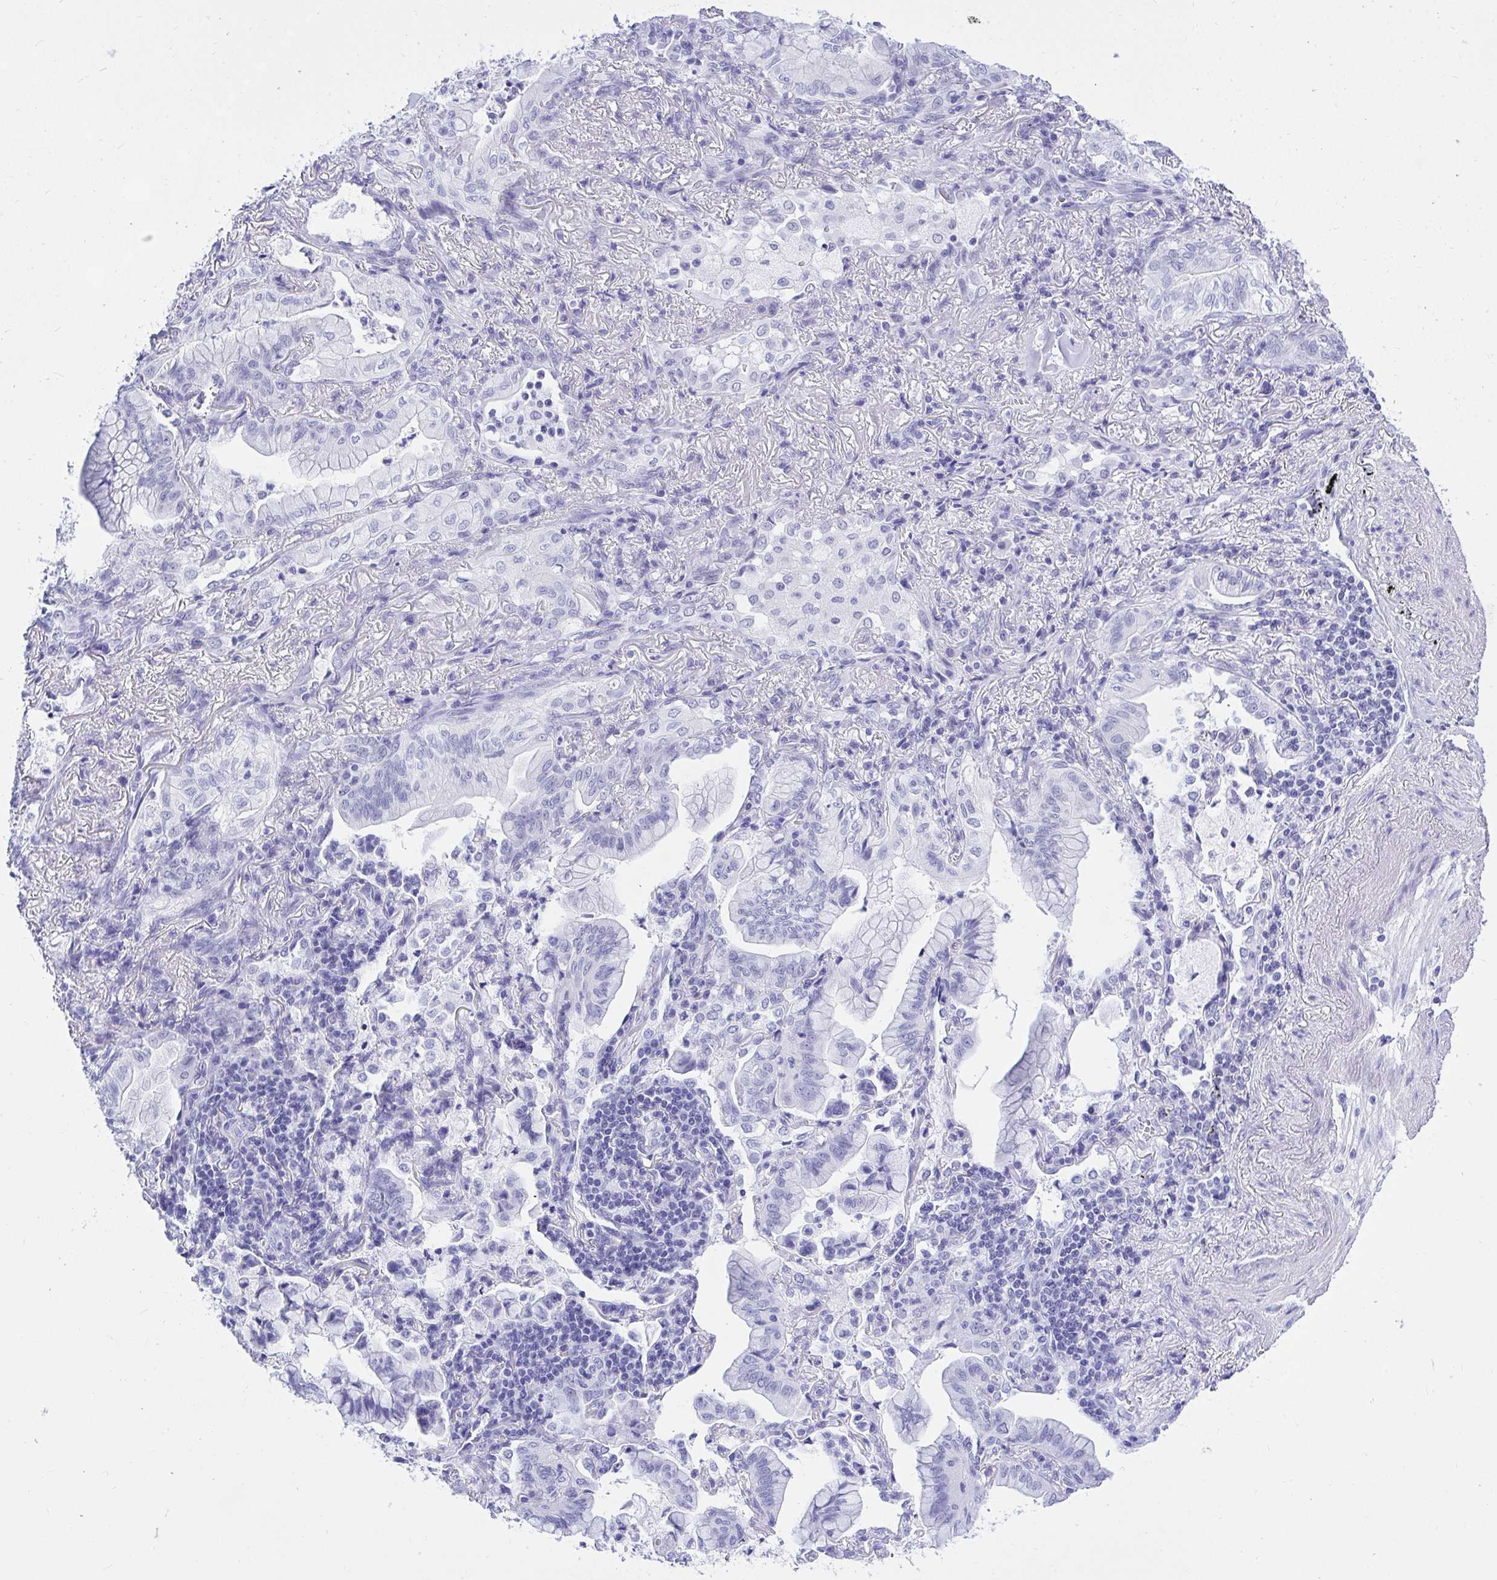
{"staining": {"intensity": "negative", "quantity": "none", "location": "none"}, "tissue": "lung cancer", "cell_type": "Tumor cells", "image_type": "cancer", "snomed": [{"axis": "morphology", "description": "Adenocarcinoma, NOS"}, {"axis": "topography", "description": "Lung"}], "caption": "This is a photomicrograph of immunohistochemistry (IHC) staining of lung cancer (adenocarcinoma), which shows no expression in tumor cells.", "gene": "THOP1", "patient": {"sex": "male", "age": 77}}